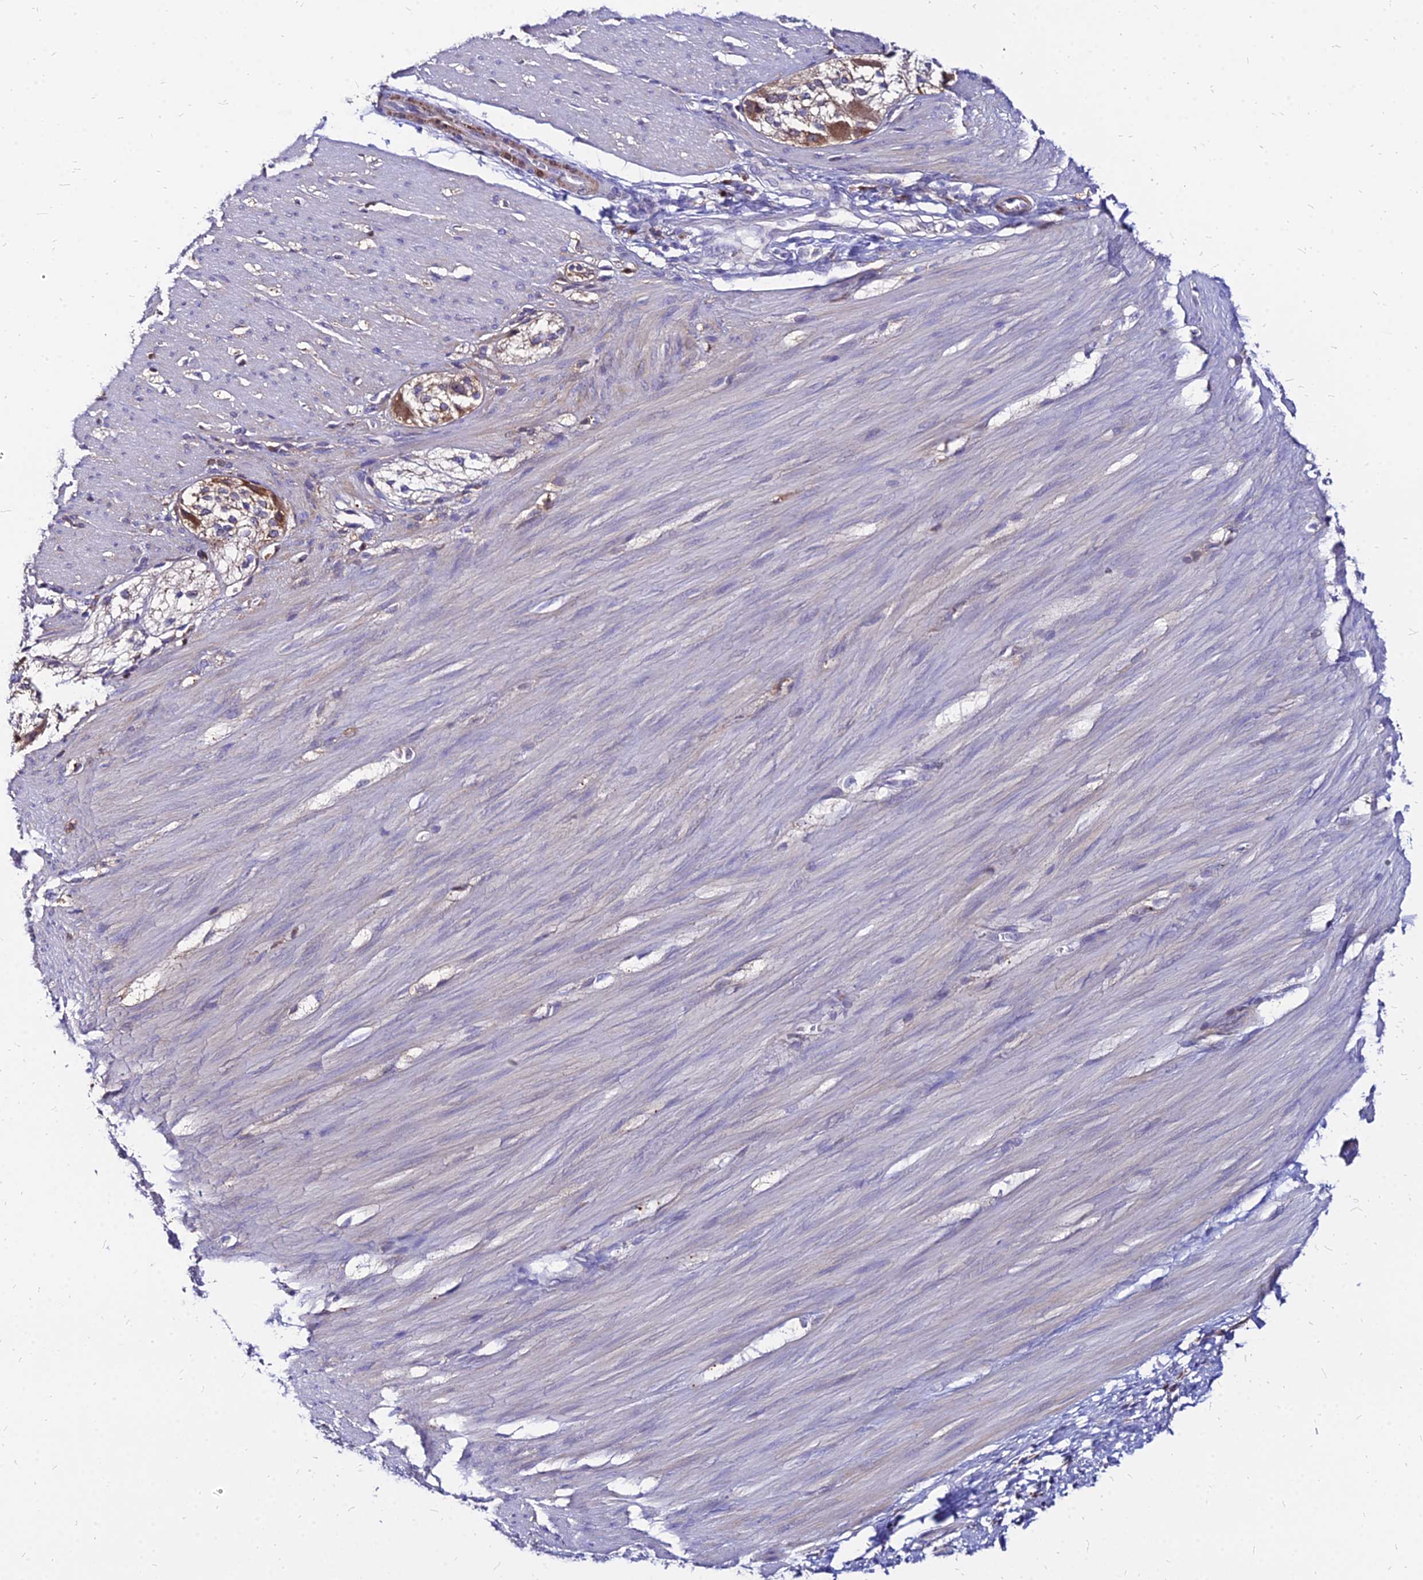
{"staining": {"intensity": "negative", "quantity": "none", "location": "none"}, "tissue": "smooth muscle", "cell_type": "Smooth muscle cells", "image_type": "normal", "snomed": [{"axis": "morphology", "description": "Normal tissue, NOS"}, {"axis": "morphology", "description": "Adenocarcinoma, NOS"}, {"axis": "topography", "description": "Colon"}, {"axis": "topography", "description": "Peripheral nerve tissue"}], "caption": "IHC image of normal human smooth muscle stained for a protein (brown), which reveals no expression in smooth muscle cells.", "gene": "ACSM6", "patient": {"sex": "male", "age": 14}}